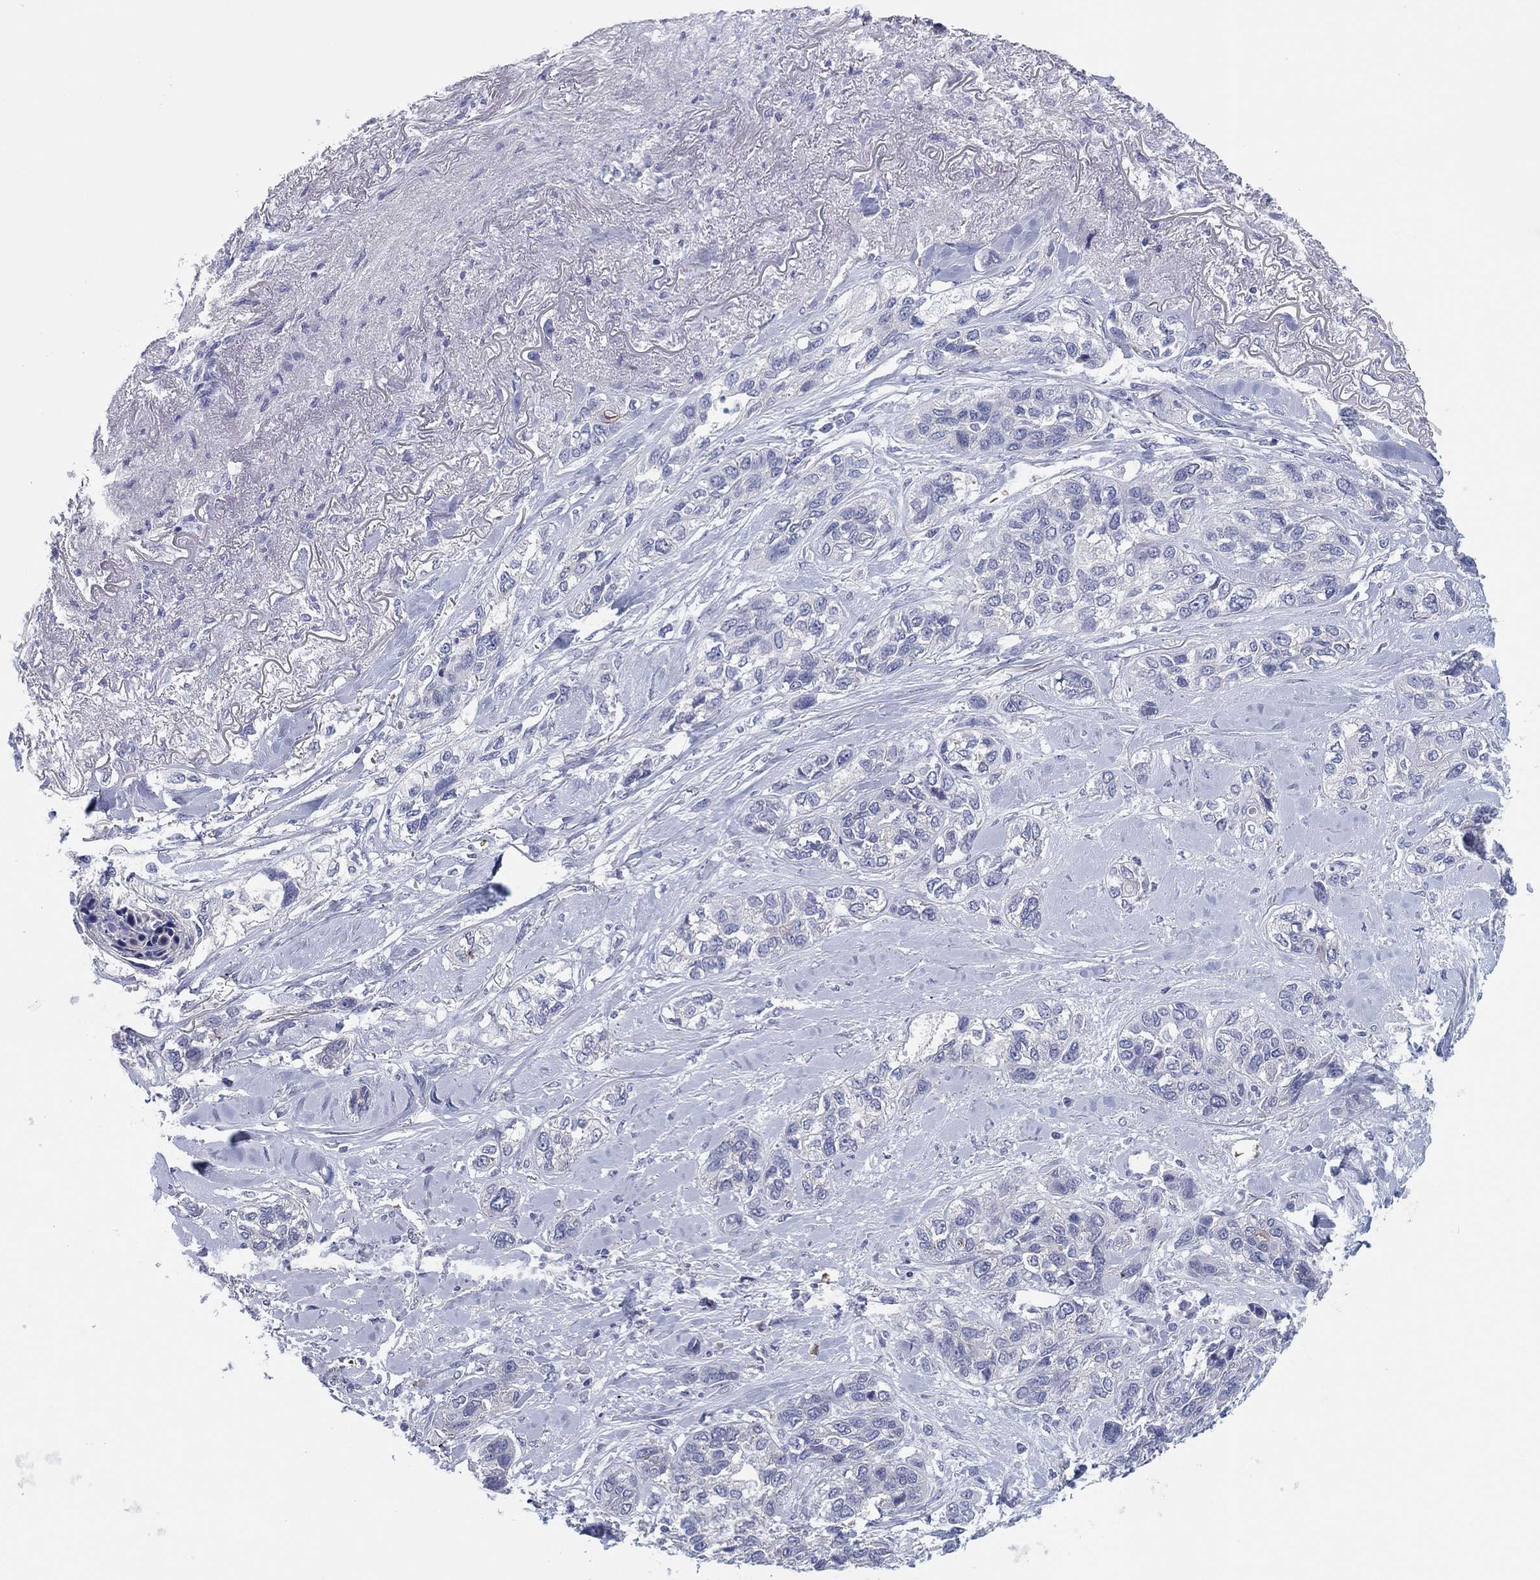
{"staining": {"intensity": "negative", "quantity": "none", "location": "none"}, "tissue": "lung cancer", "cell_type": "Tumor cells", "image_type": "cancer", "snomed": [{"axis": "morphology", "description": "Squamous cell carcinoma, NOS"}, {"axis": "topography", "description": "Lung"}], "caption": "A high-resolution image shows IHC staining of lung cancer (squamous cell carcinoma), which displays no significant staining in tumor cells. (DAB (3,3'-diaminobenzidine) immunohistochemistry with hematoxylin counter stain).", "gene": "HEATR4", "patient": {"sex": "female", "age": 70}}